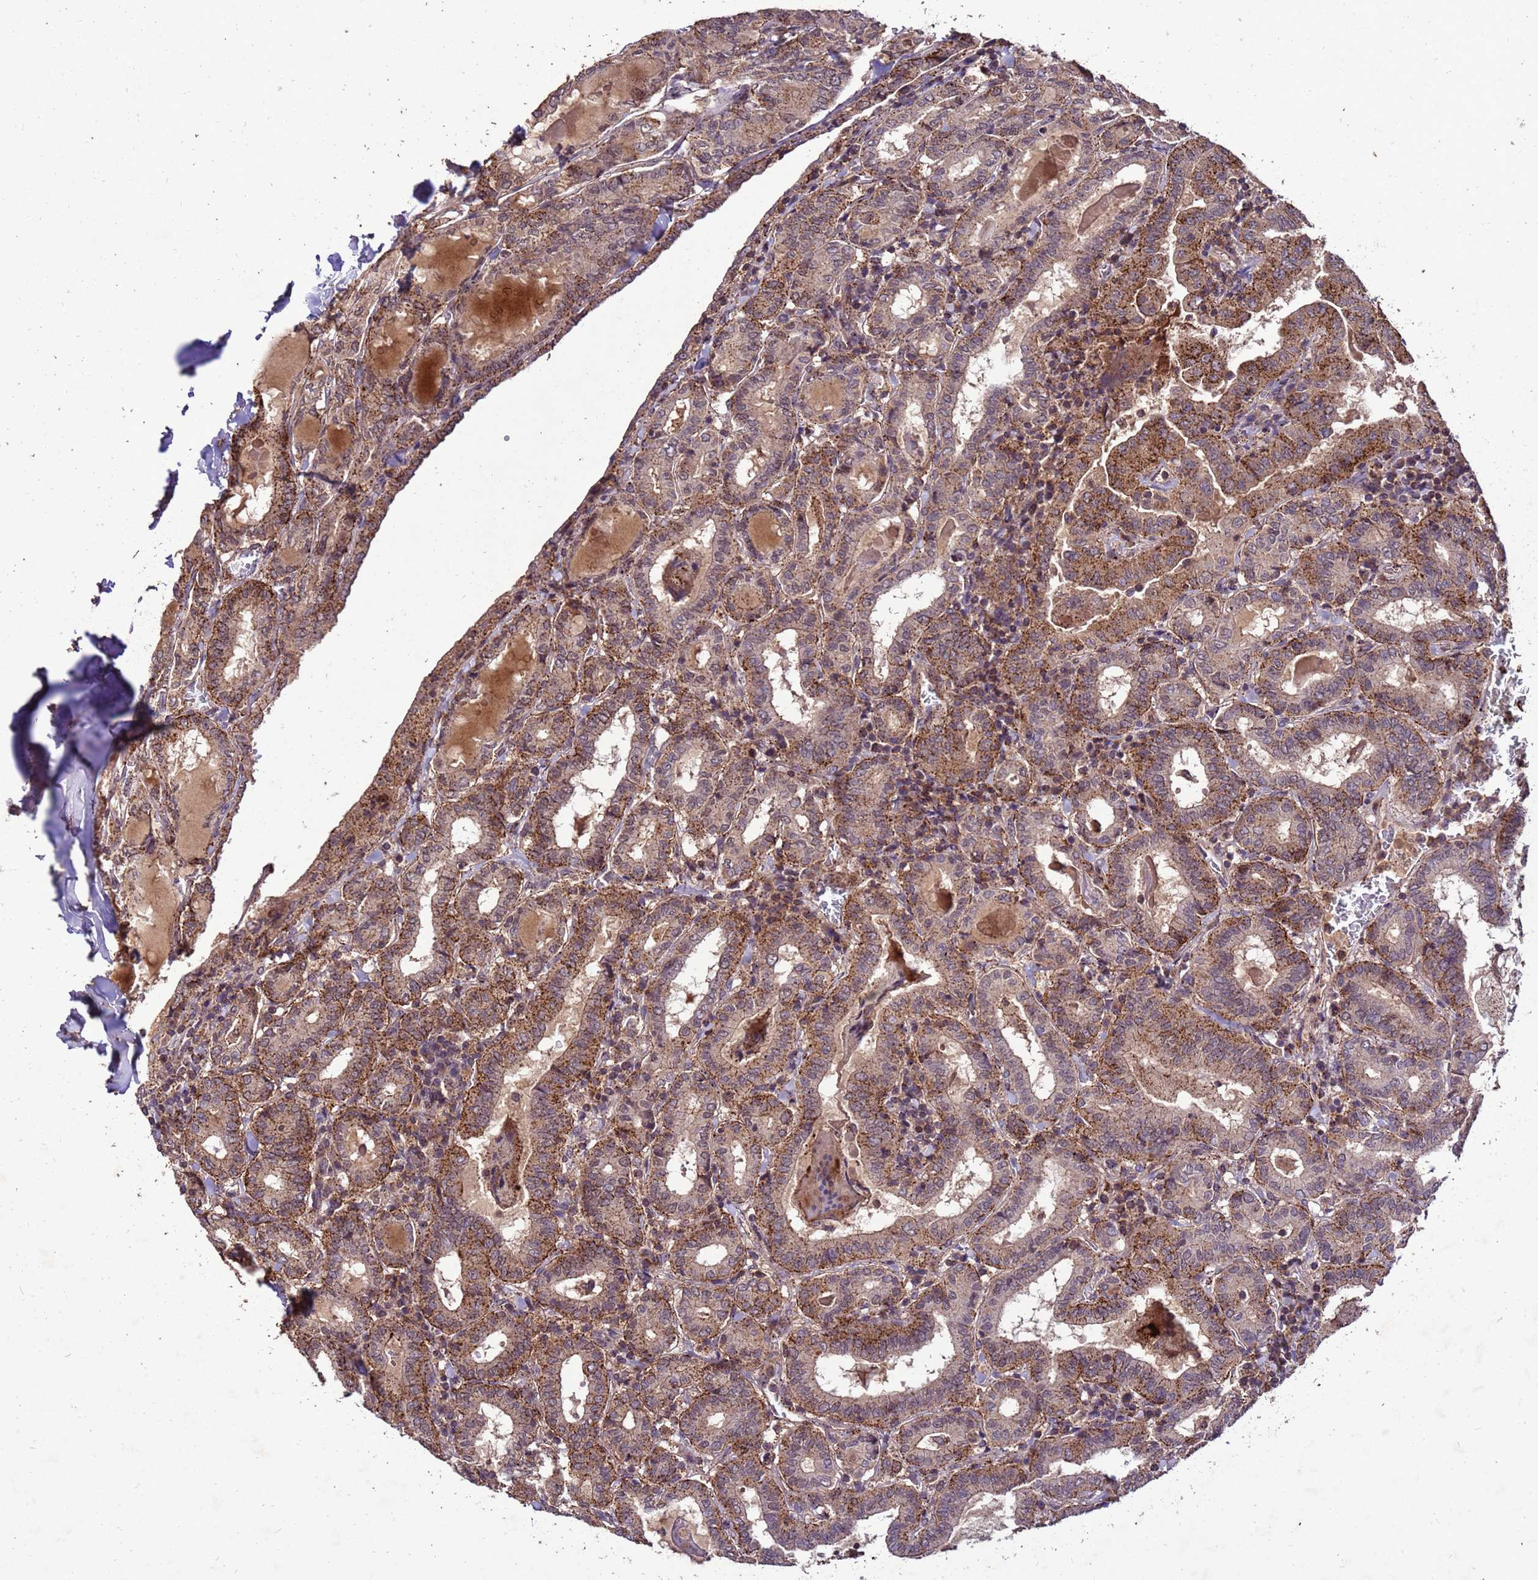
{"staining": {"intensity": "strong", "quantity": "25%-75%", "location": "cytoplasmic/membranous"}, "tissue": "thyroid cancer", "cell_type": "Tumor cells", "image_type": "cancer", "snomed": [{"axis": "morphology", "description": "Papillary adenocarcinoma, NOS"}, {"axis": "topography", "description": "Thyroid gland"}], "caption": "Human thyroid cancer stained with a brown dye exhibits strong cytoplasmic/membranous positive expression in about 25%-75% of tumor cells.", "gene": "TOR4A", "patient": {"sex": "female", "age": 72}}